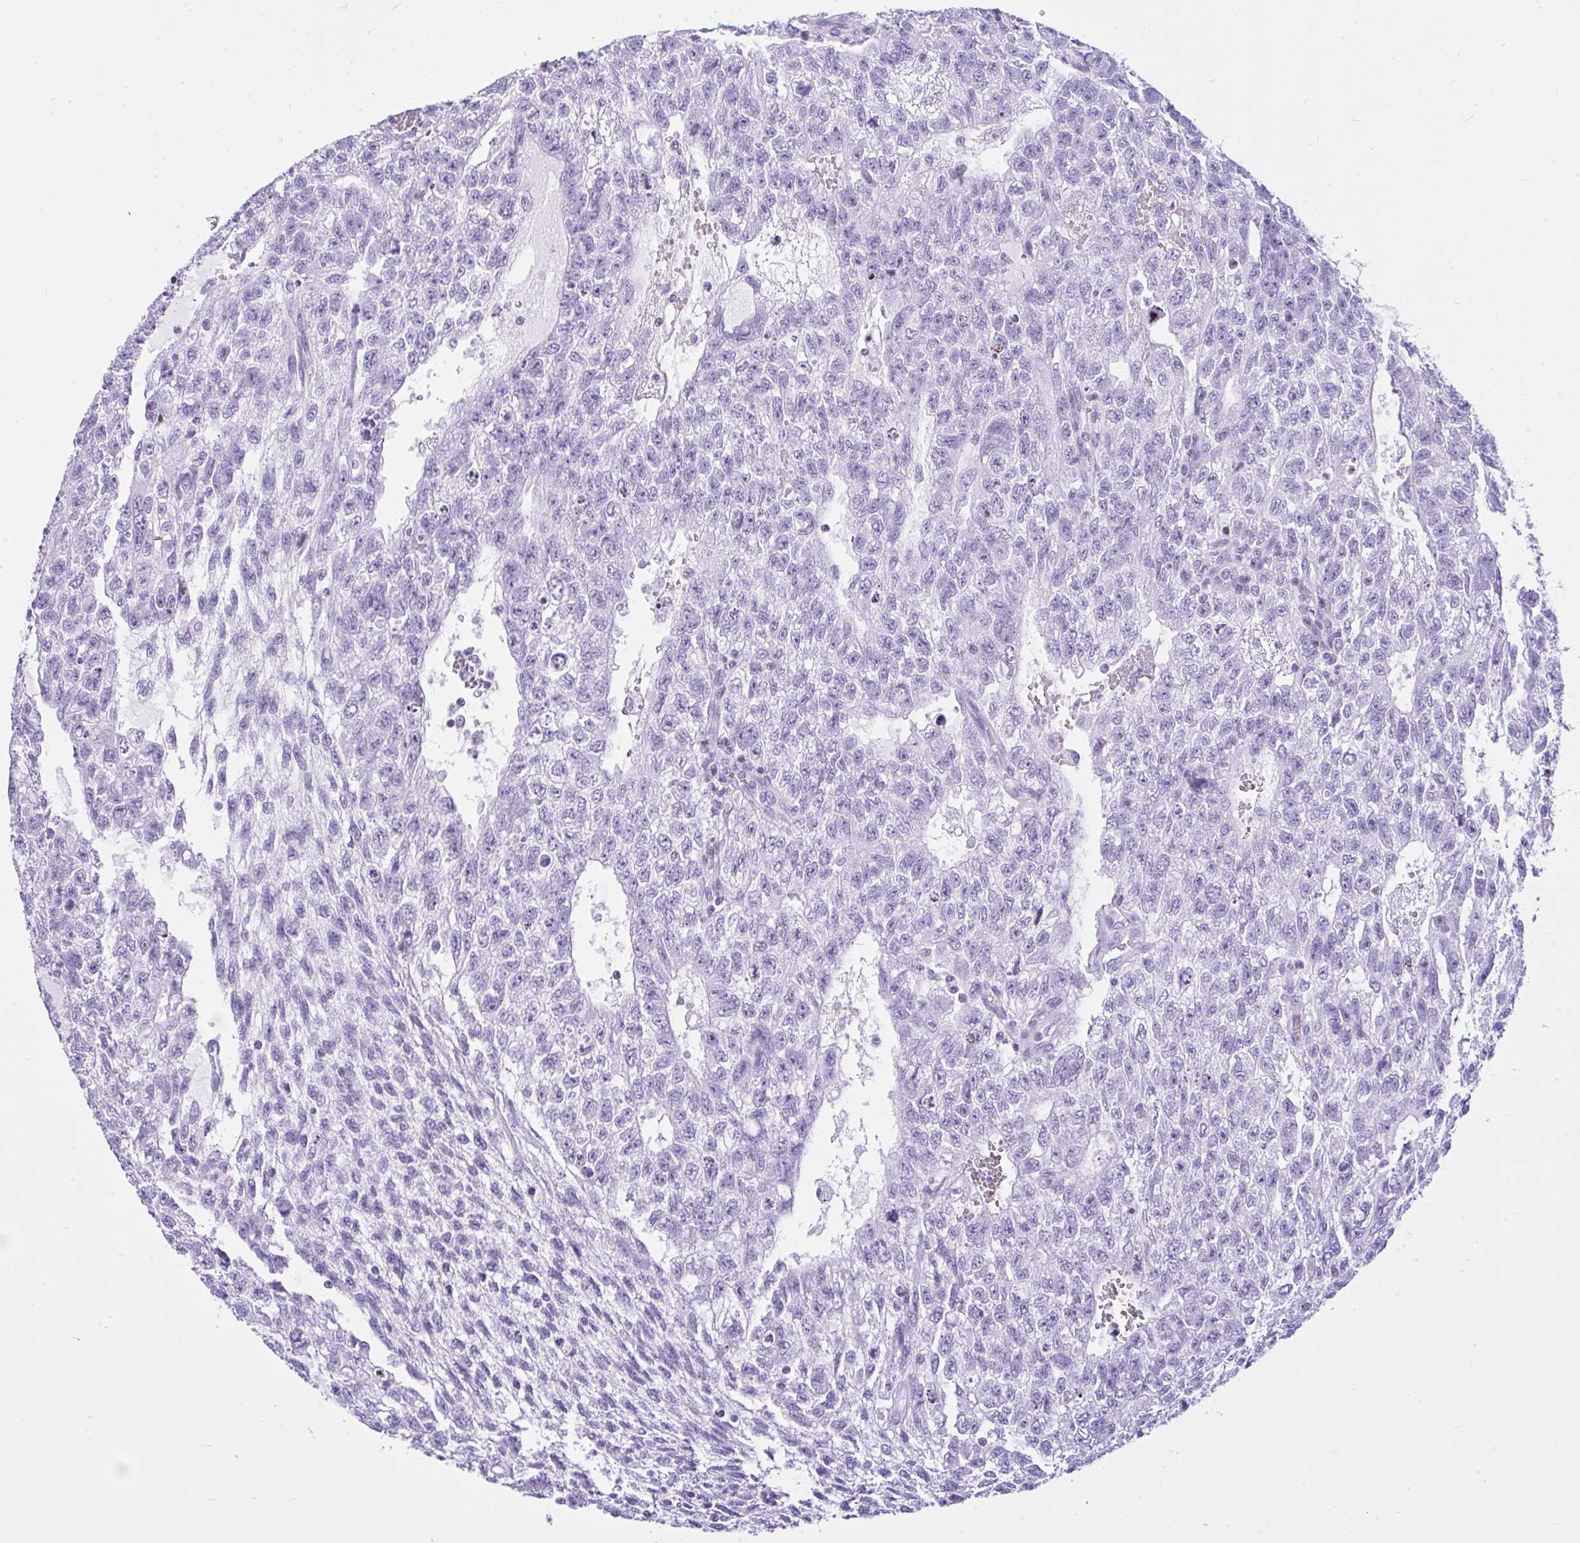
{"staining": {"intensity": "negative", "quantity": "none", "location": "none"}, "tissue": "testis cancer", "cell_type": "Tumor cells", "image_type": "cancer", "snomed": [{"axis": "morphology", "description": "Carcinoma, Embryonal, NOS"}, {"axis": "topography", "description": "Testis"}], "caption": "Micrograph shows no significant protein positivity in tumor cells of testis cancer (embryonal carcinoma).", "gene": "KRT27", "patient": {"sex": "male", "age": 26}}